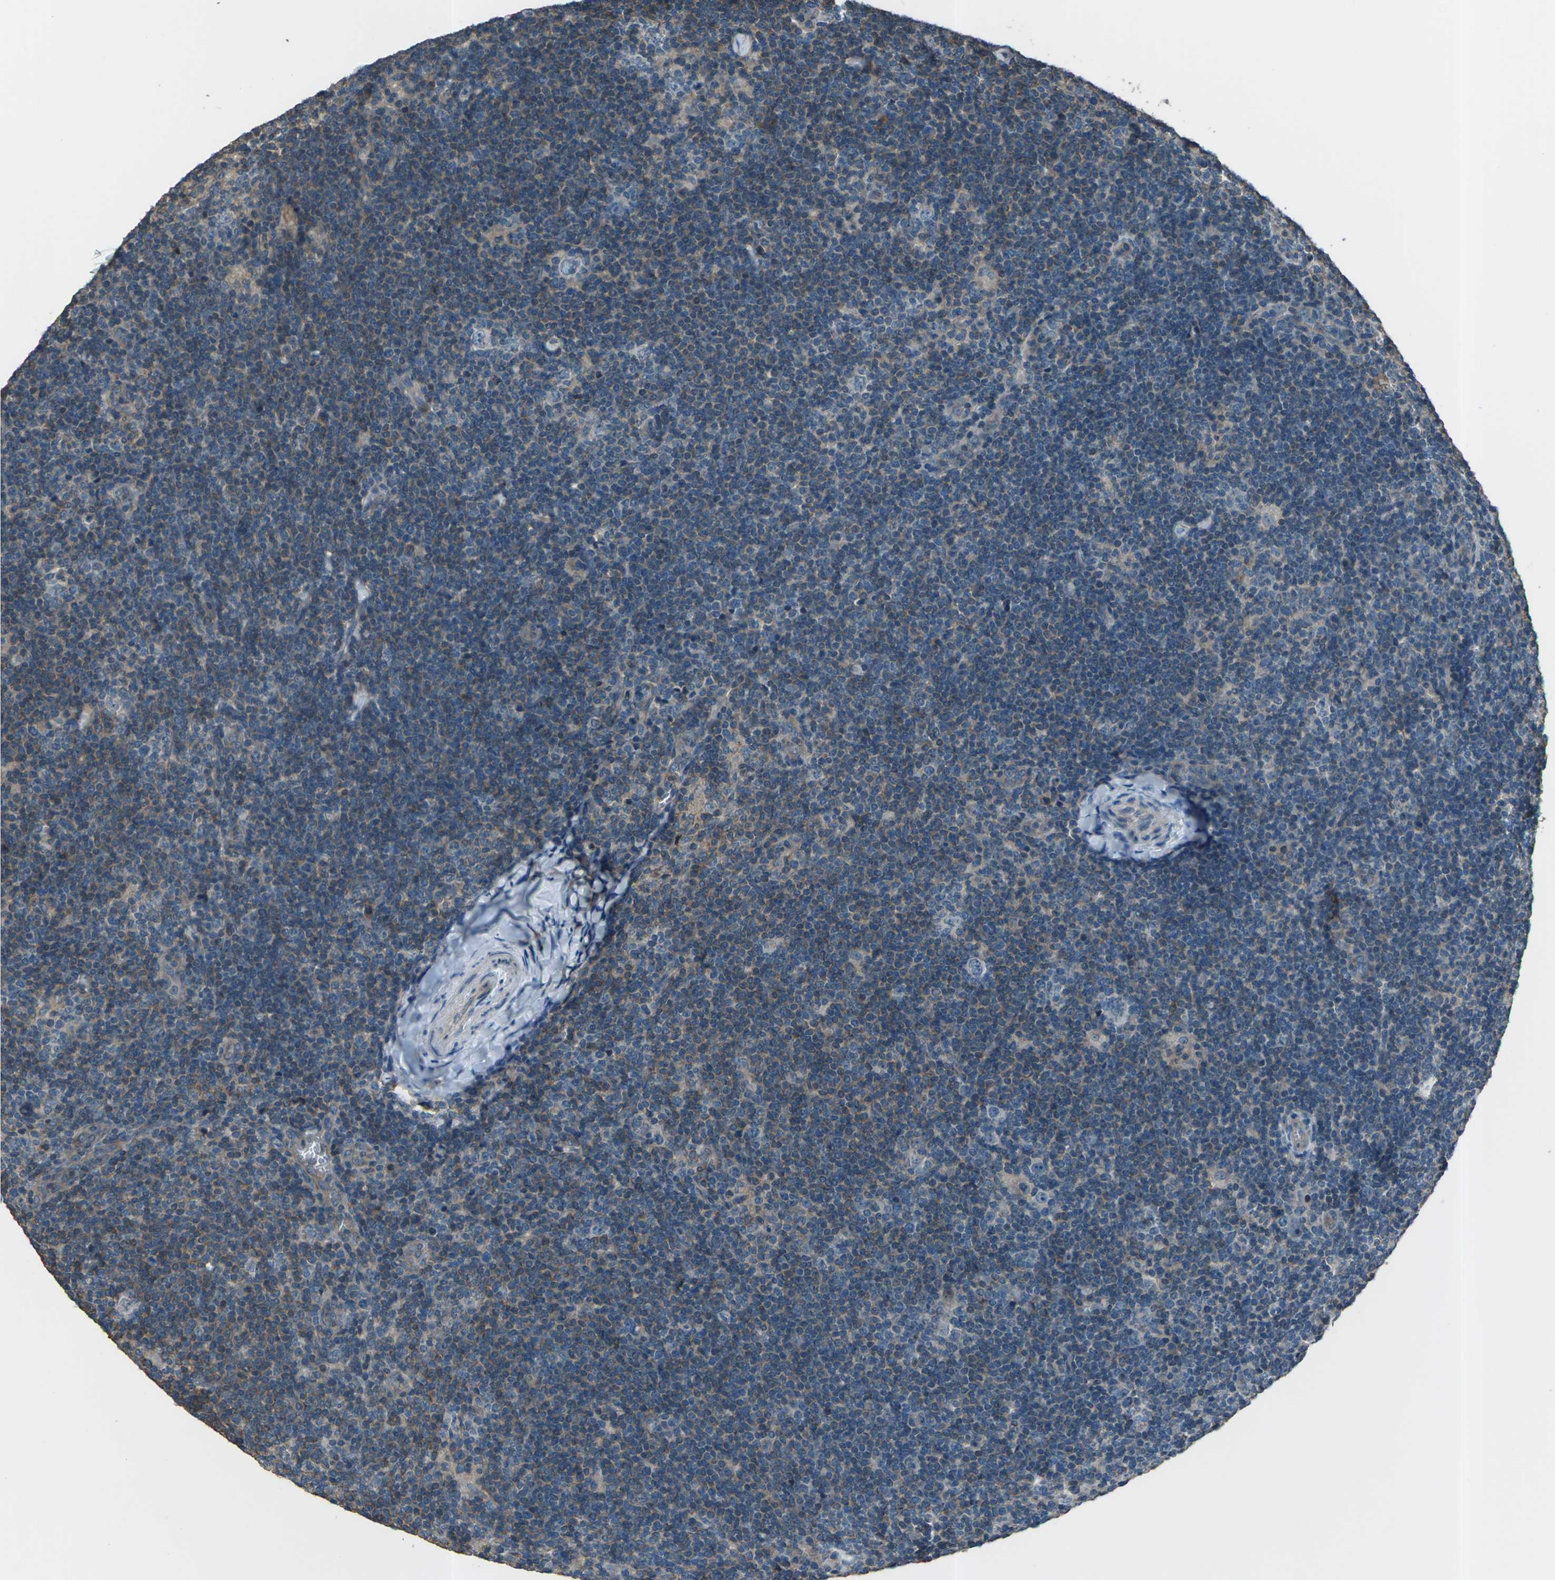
{"staining": {"intensity": "weak", "quantity": ">75%", "location": "cytoplasmic/membranous"}, "tissue": "lymphoma", "cell_type": "Tumor cells", "image_type": "cancer", "snomed": [{"axis": "morphology", "description": "Hodgkin's disease, NOS"}, {"axis": "topography", "description": "Lymph node"}], "caption": "A histopathology image of human Hodgkin's disease stained for a protein demonstrates weak cytoplasmic/membranous brown staining in tumor cells. Using DAB (3,3'-diaminobenzidine) (brown) and hematoxylin (blue) stains, captured at high magnification using brightfield microscopy.", "gene": "CMTM4", "patient": {"sex": "female", "age": 57}}